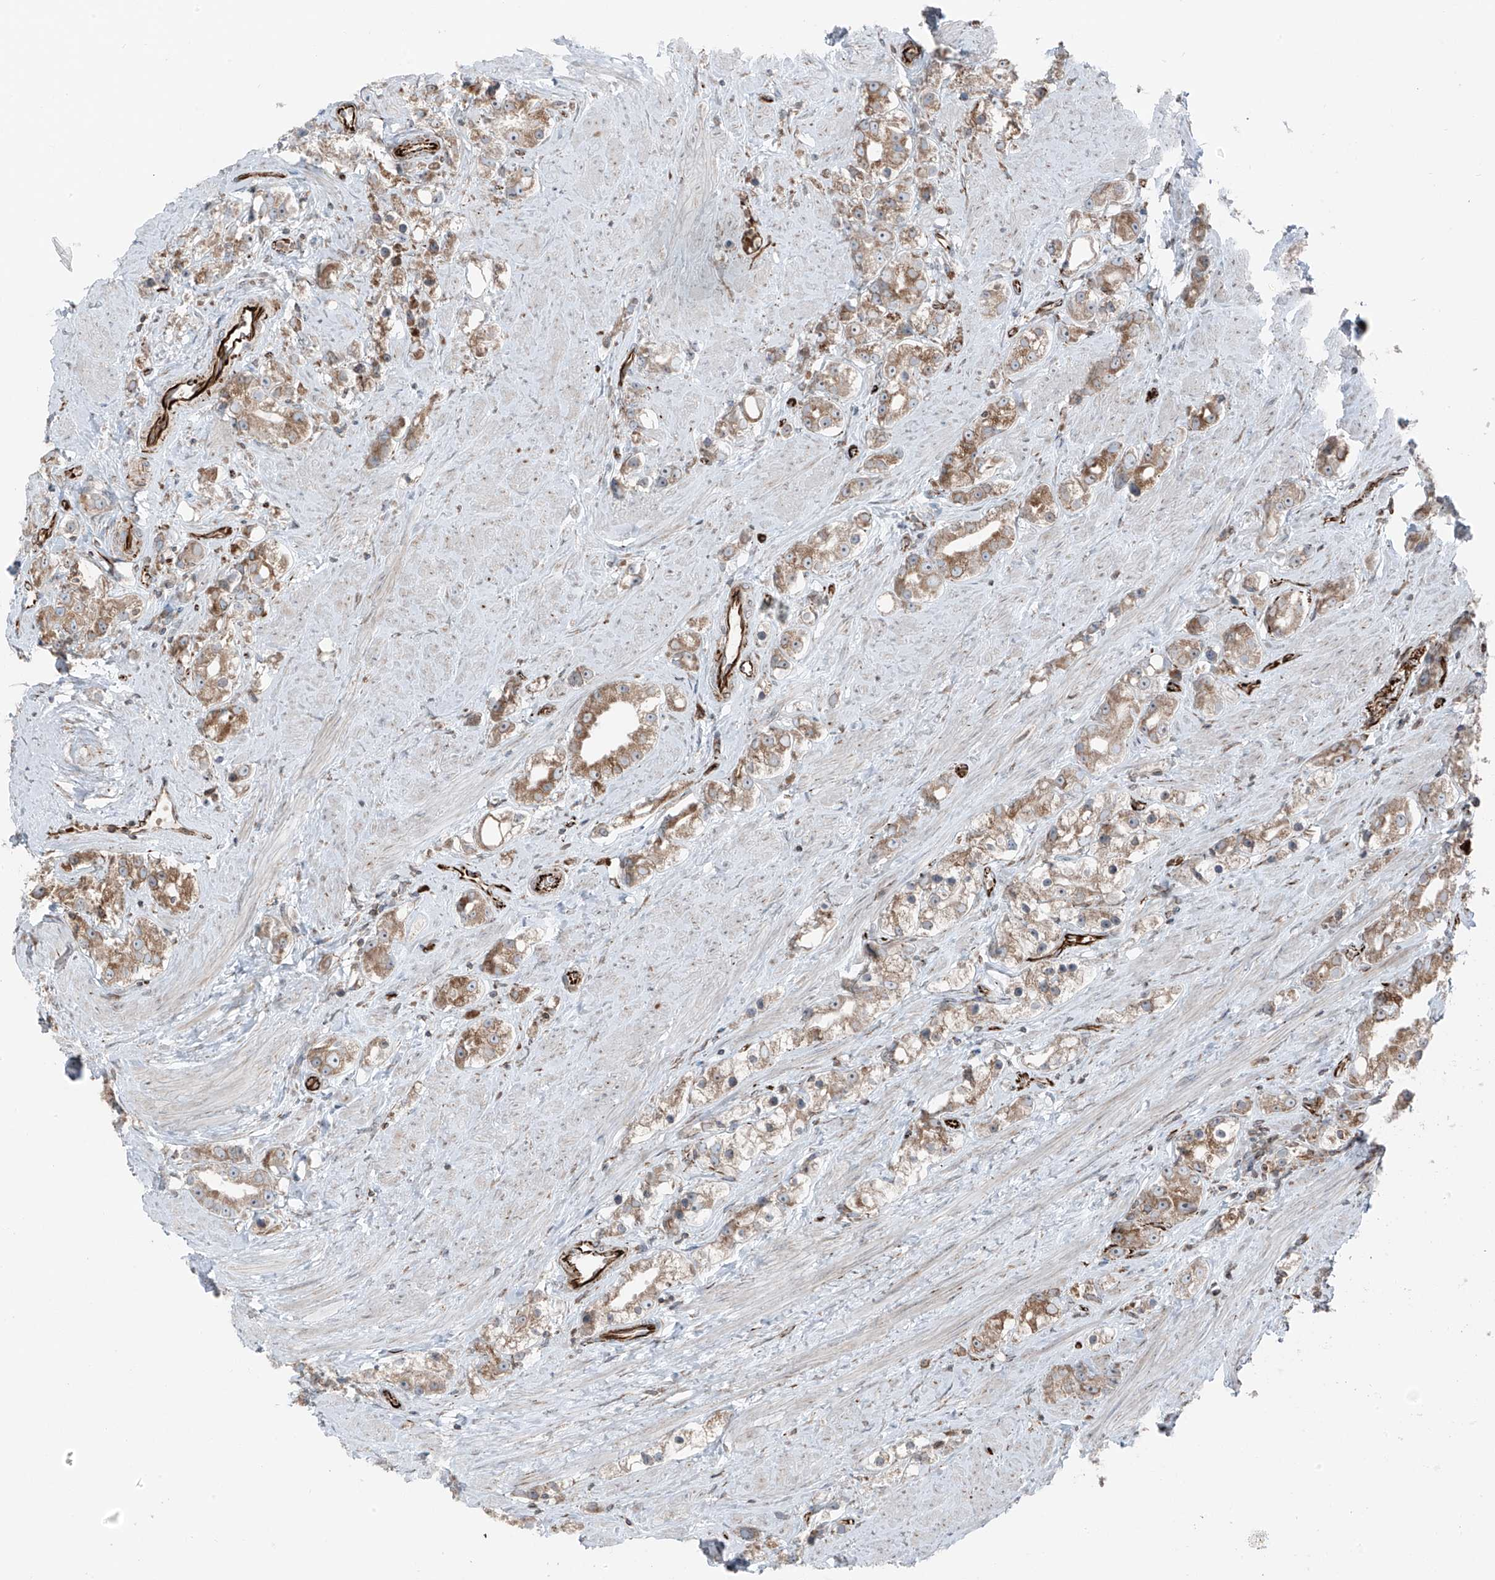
{"staining": {"intensity": "moderate", "quantity": ">75%", "location": "cytoplasmic/membranous"}, "tissue": "prostate cancer", "cell_type": "Tumor cells", "image_type": "cancer", "snomed": [{"axis": "morphology", "description": "Adenocarcinoma, NOS"}, {"axis": "topography", "description": "Prostate"}], "caption": "Immunohistochemical staining of prostate adenocarcinoma shows medium levels of moderate cytoplasmic/membranous positivity in about >75% of tumor cells. The staining was performed using DAB to visualize the protein expression in brown, while the nuclei were stained in blue with hematoxylin (Magnification: 20x).", "gene": "ERLEC1", "patient": {"sex": "male", "age": 79}}